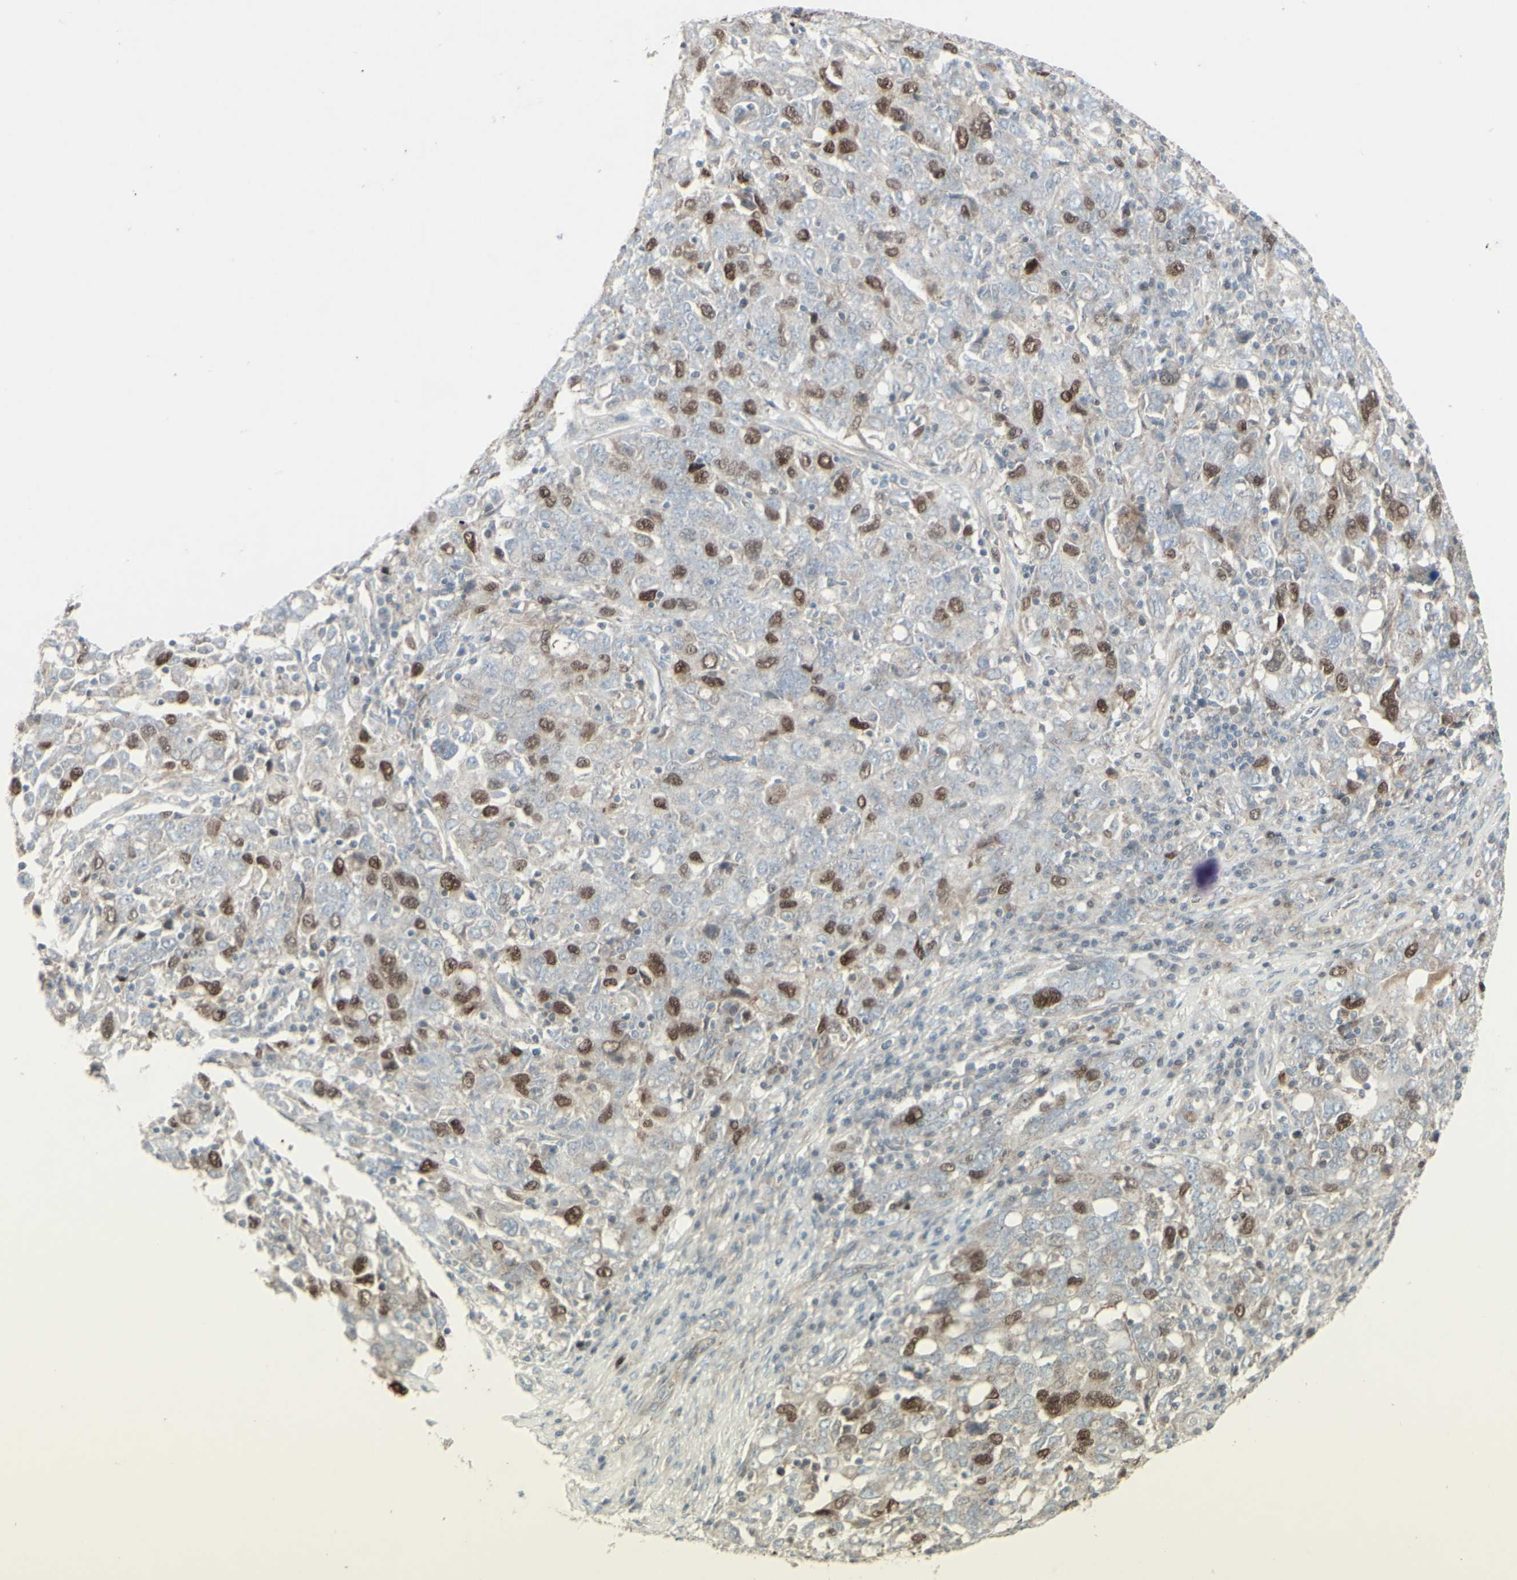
{"staining": {"intensity": "moderate", "quantity": "25%-75%", "location": "nuclear"}, "tissue": "ovarian cancer", "cell_type": "Tumor cells", "image_type": "cancer", "snomed": [{"axis": "morphology", "description": "Carcinoma, endometroid"}, {"axis": "topography", "description": "Ovary"}], "caption": "Protein positivity by IHC demonstrates moderate nuclear expression in approximately 25%-75% of tumor cells in ovarian endometroid carcinoma.", "gene": "GMNN", "patient": {"sex": "female", "age": 62}}